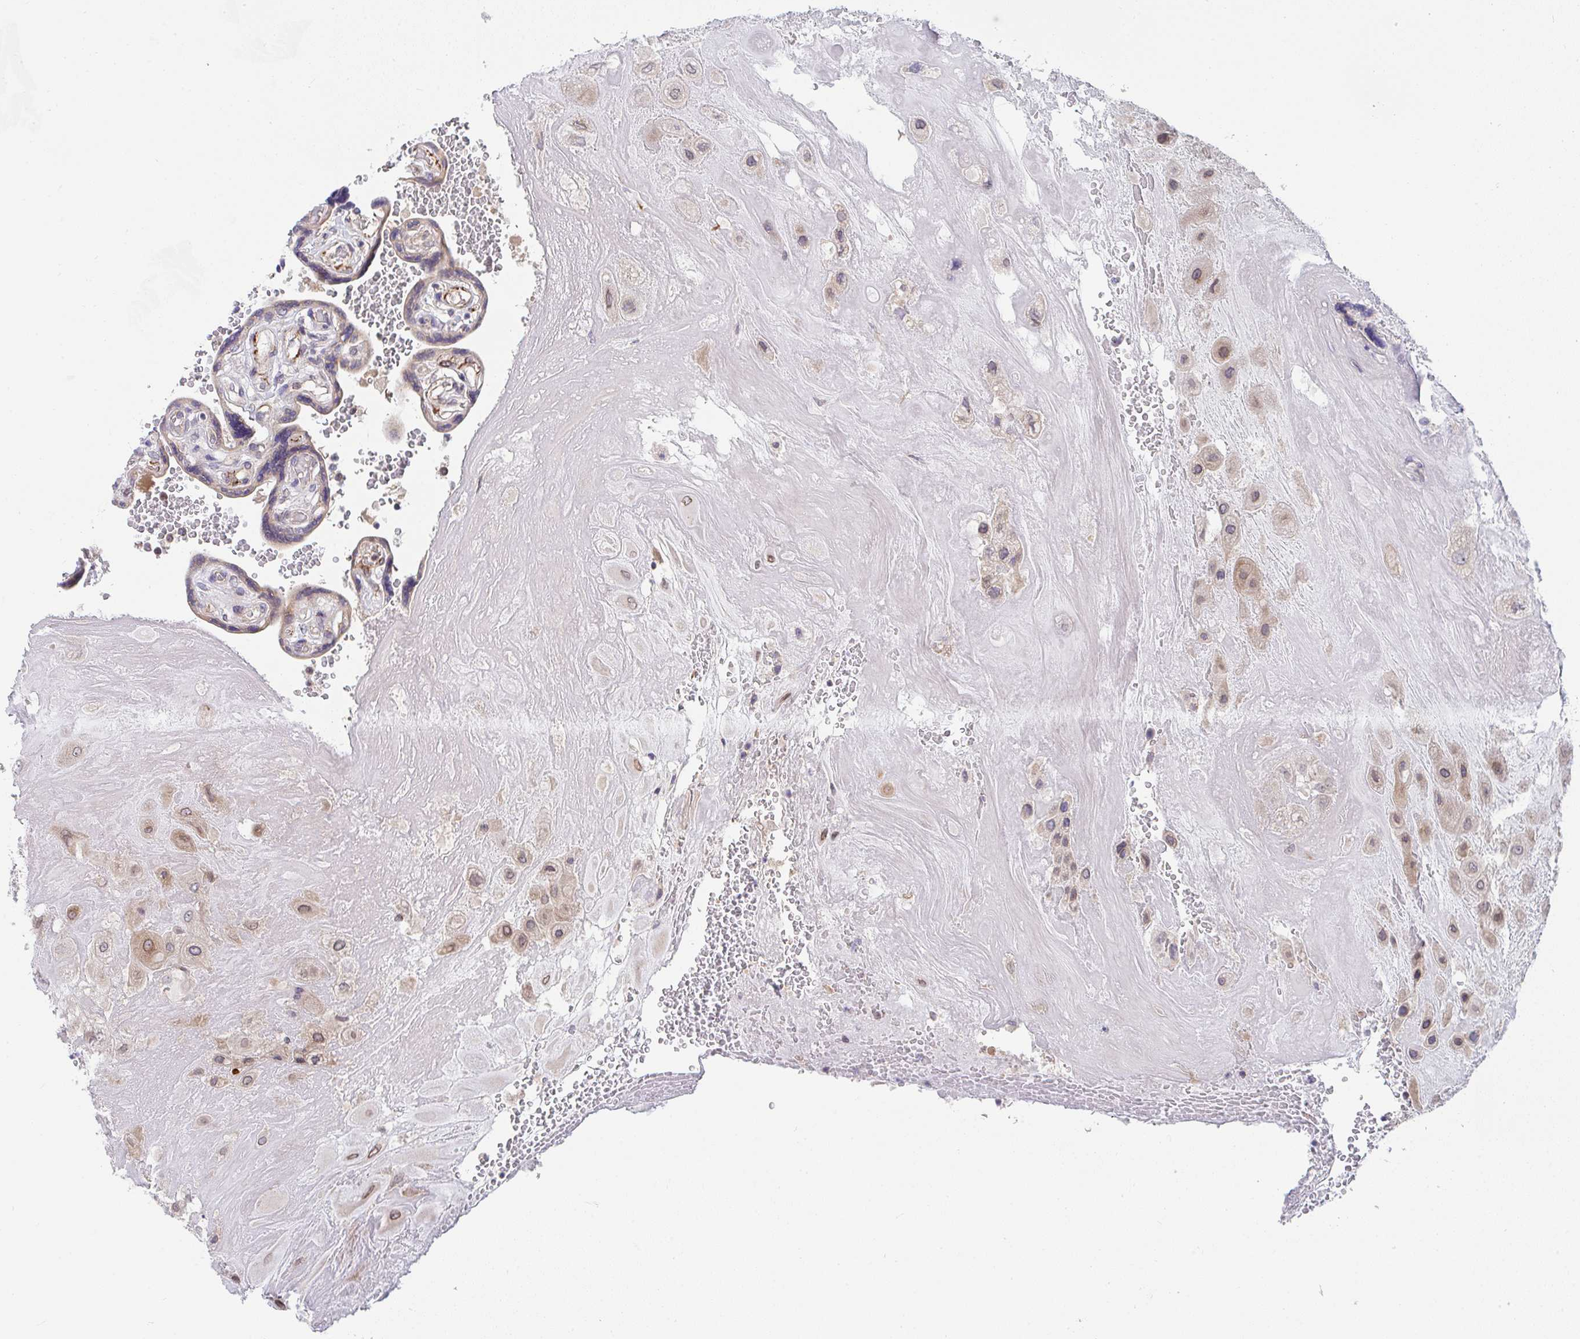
{"staining": {"intensity": "weak", "quantity": ">75%", "location": "cytoplasmic/membranous,nuclear"}, "tissue": "placenta", "cell_type": "Decidual cells", "image_type": "normal", "snomed": [{"axis": "morphology", "description": "Normal tissue, NOS"}, {"axis": "topography", "description": "Placenta"}], "caption": "IHC histopathology image of benign placenta stained for a protein (brown), which exhibits low levels of weak cytoplasmic/membranous,nuclear positivity in about >75% of decidual cells.", "gene": "EIF1AD", "patient": {"sex": "female", "age": 32}}